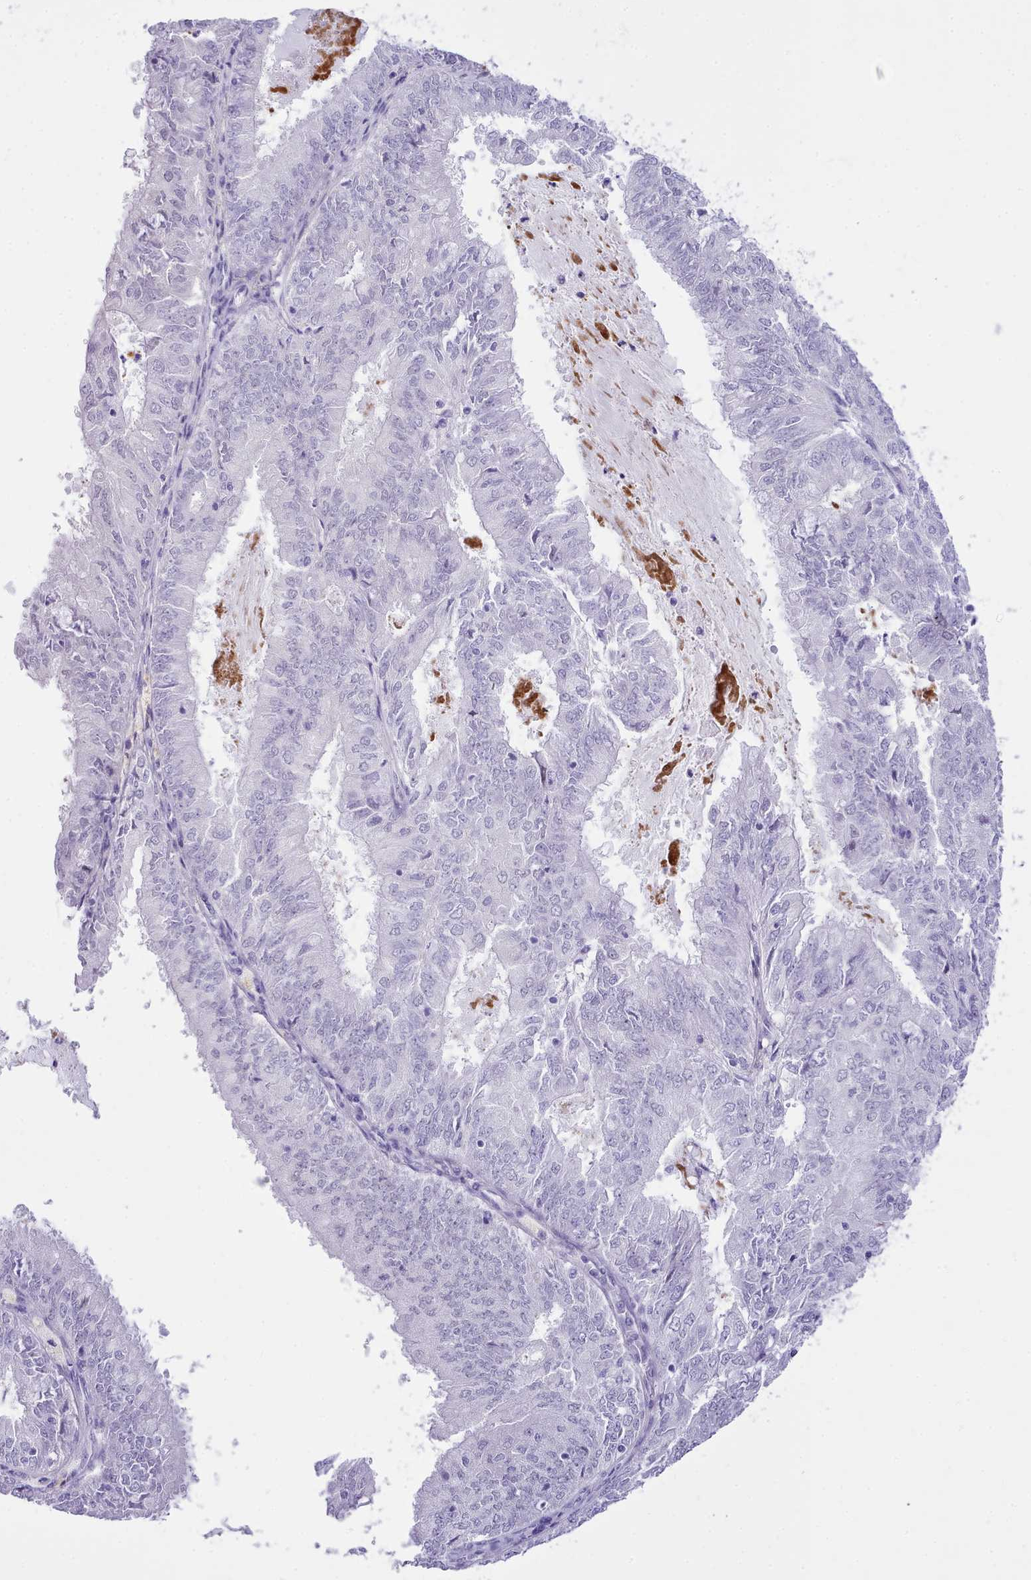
{"staining": {"intensity": "negative", "quantity": "none", "location": "none"}, "tissue": "endometrial cancer", "cell_type": "Tumor cells", "image_type": "cancer", "snomed": [{"axis": "morphology", "description": "Adenocarcinoma, NOS"}, {"axis": "topography", "description": "Endometrium"}], "caption": "DAB (3,3'-diaminobenzidine) immunohistochemical staining of endometrial adenocarcinoma displays no significant staining in tumor cells.", "gene": "LRRC37A", "patient": {"sex": "female", "age": 57}}